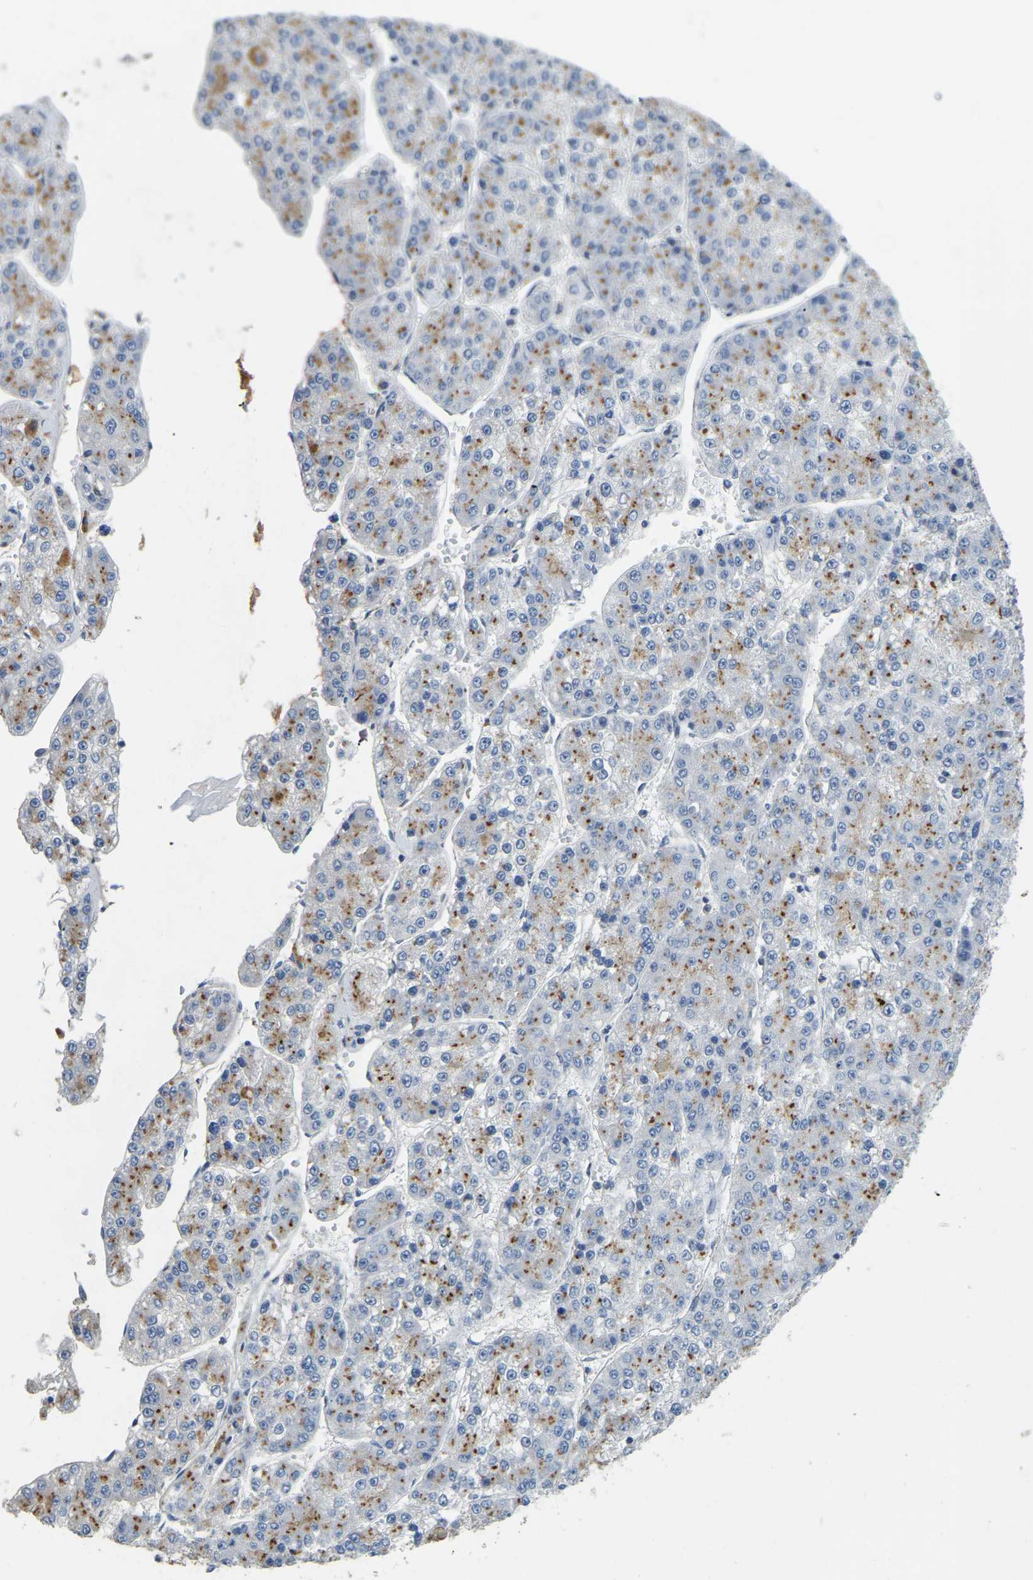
{"staining": {"intensity": "moderate", "quantity": ">75%", "location": "cytoplasmic/membranous"}, "tissue": "liver cancer", "cell_type": "Tumor cells", "image_type": "cancer", "snomed": [{"axis": "morphology", "description": "Carcinoma, Hepatocellular, NOS"}, {"axis": "topography", "description": "Liver"}], "caption": "Moderate cytoplasmic/membranous expression for a protein is appreciated in approximately >75% of tumor cells of hepatocellular carcinoma (liver) using IHC.", "gene": "FAM174A", "patient": {"sex": "female", "age": 73}}